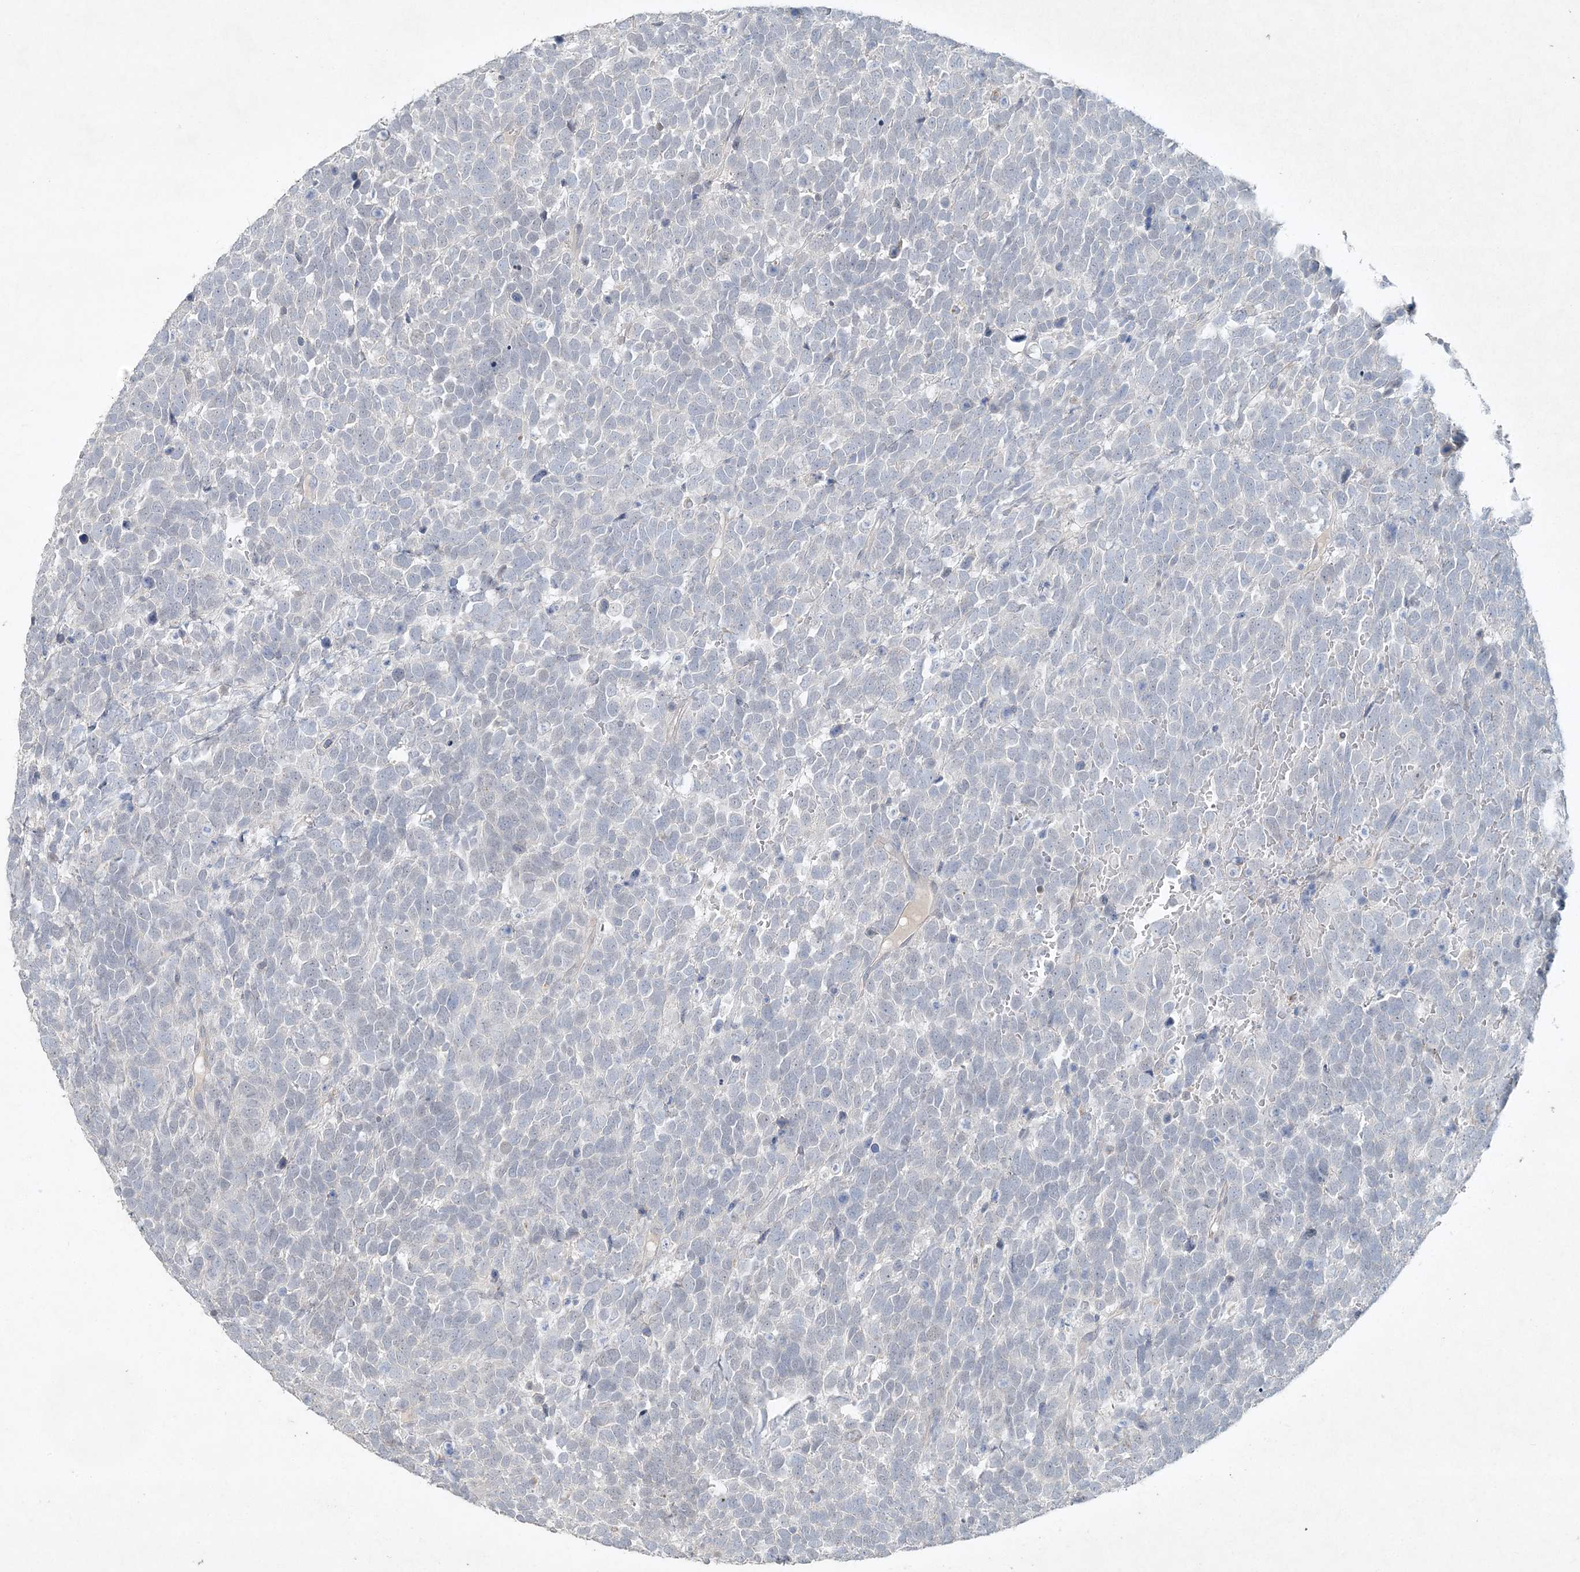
{"staining": {"intensity": "negative", "quantity": "none", "location": "none"}, "tissue": "urothelial cancer", "cell_type": "Tumor cells", "image_type": "cancer", "snomed": [{"axis": "morphology", "description": "Urothelial carcinoma, High grade"}, {"axis": "topography", "description": "Urinary bladder"}], "caption": "Tumor cells show no significant protein staining in urothelial carcinoma (high-grade). (DAB (3,3'-diaminobenzidine) immunohistochemistry (IHC) with hematoxylin counter stain).", "gene": "DNAH5", "patient": {"sex": "female", "age": 82}}